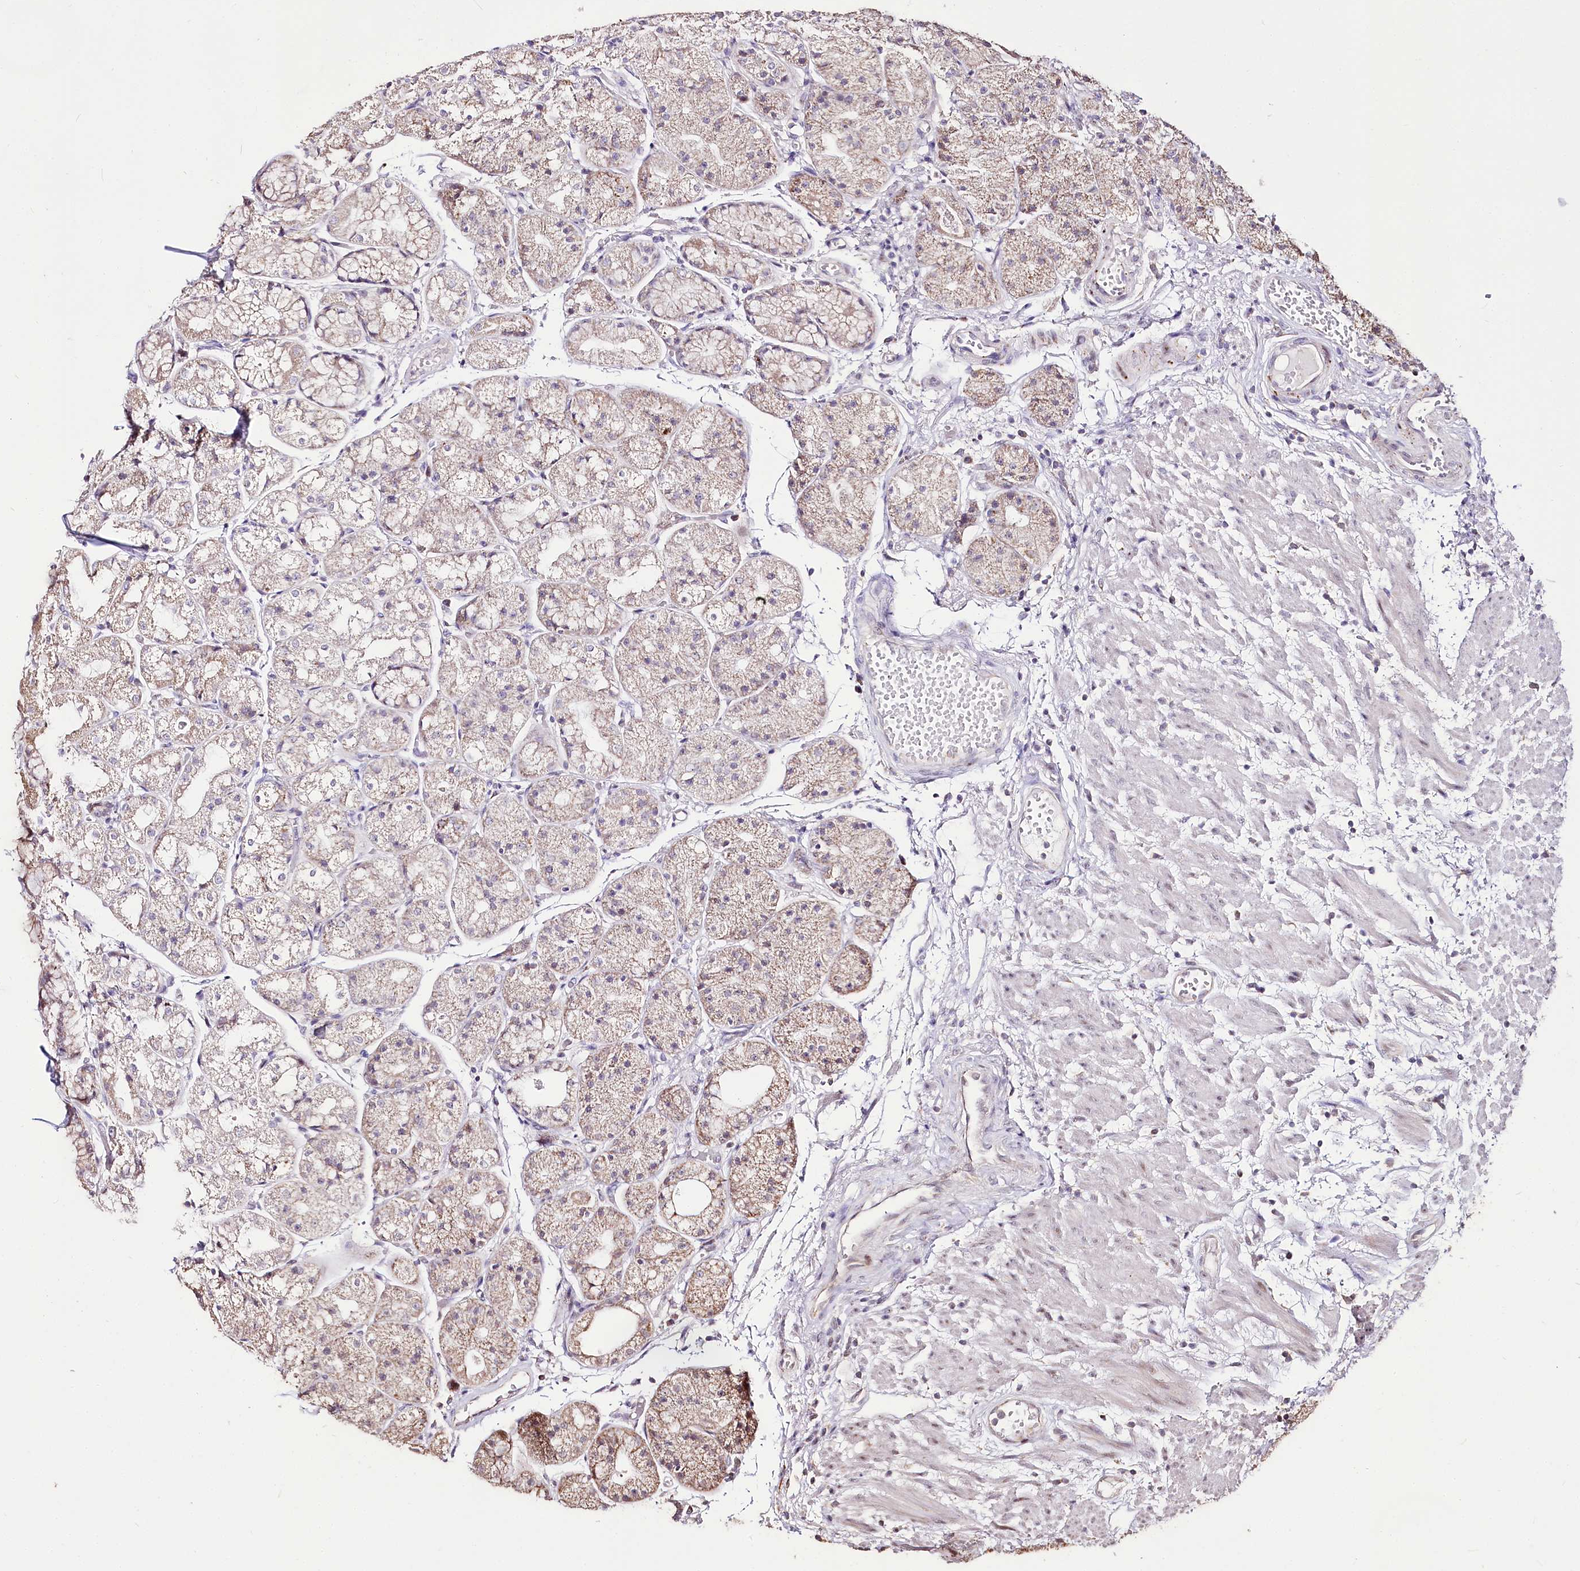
{"staining": {"intensity": "weak", "quantity": "25%-75%", "location": "cytoplasmic/membranous"}, "tissue": "stomach", "cell_type": "Glandular cells", "image_type": "normal", "snomed": [{"axis": "morphology", "description": "Normal tissue, NOS"}, {"axis": "topography", "description": "Stomach, upper"}], "caption": "Immunohistochemical staining of benign stomach shows 25%-75% levels of weak cytoplasmic/membranous protein expression in about 25%-75% of glandular cells.", "gene": "CARD19", "patient": {"sex": "male", "age": 72}}